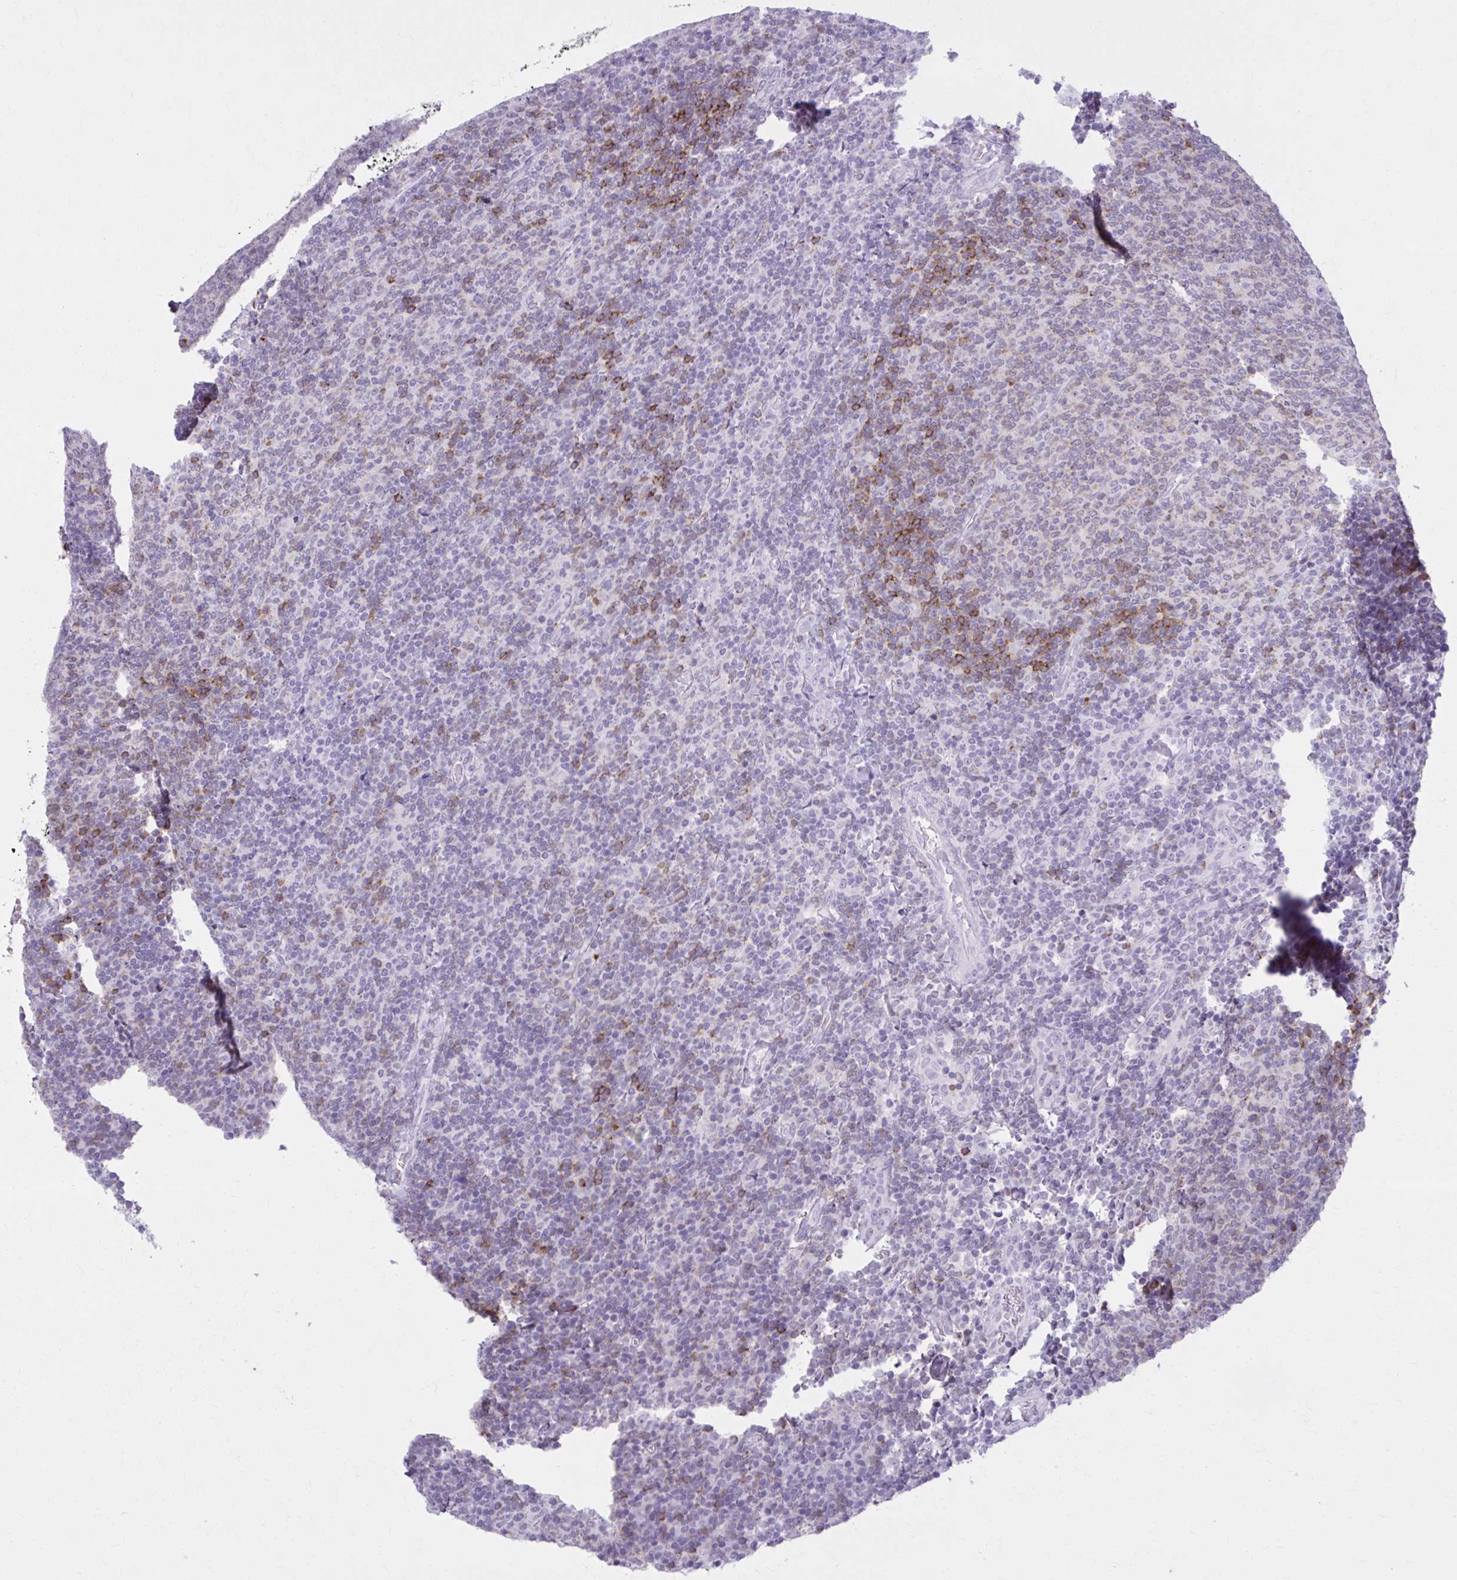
{"staining": {"intensity": "moderate", "quantity": "<25%", "location": "cytoplasmic/membranous"}, "tissue": "lymphoma", "cell_type": "Tumor cells", "image_type": "cancer", "snomed": [{"axis": "morphology", "description": "Malignant lymphoma, non-Hodgkin's type, Low grade"}, {"axis": "topography", "description": "Lymph node"}], "caption": "Moderate cytoplasmic/membranous protein positivity is appreciated in about <25% of tumor cells in malignant lymphoma, non-Hodgkin's type (low-grade).", "gene": "OR4B1", "patient": {"sex": "male", "age": 52}}